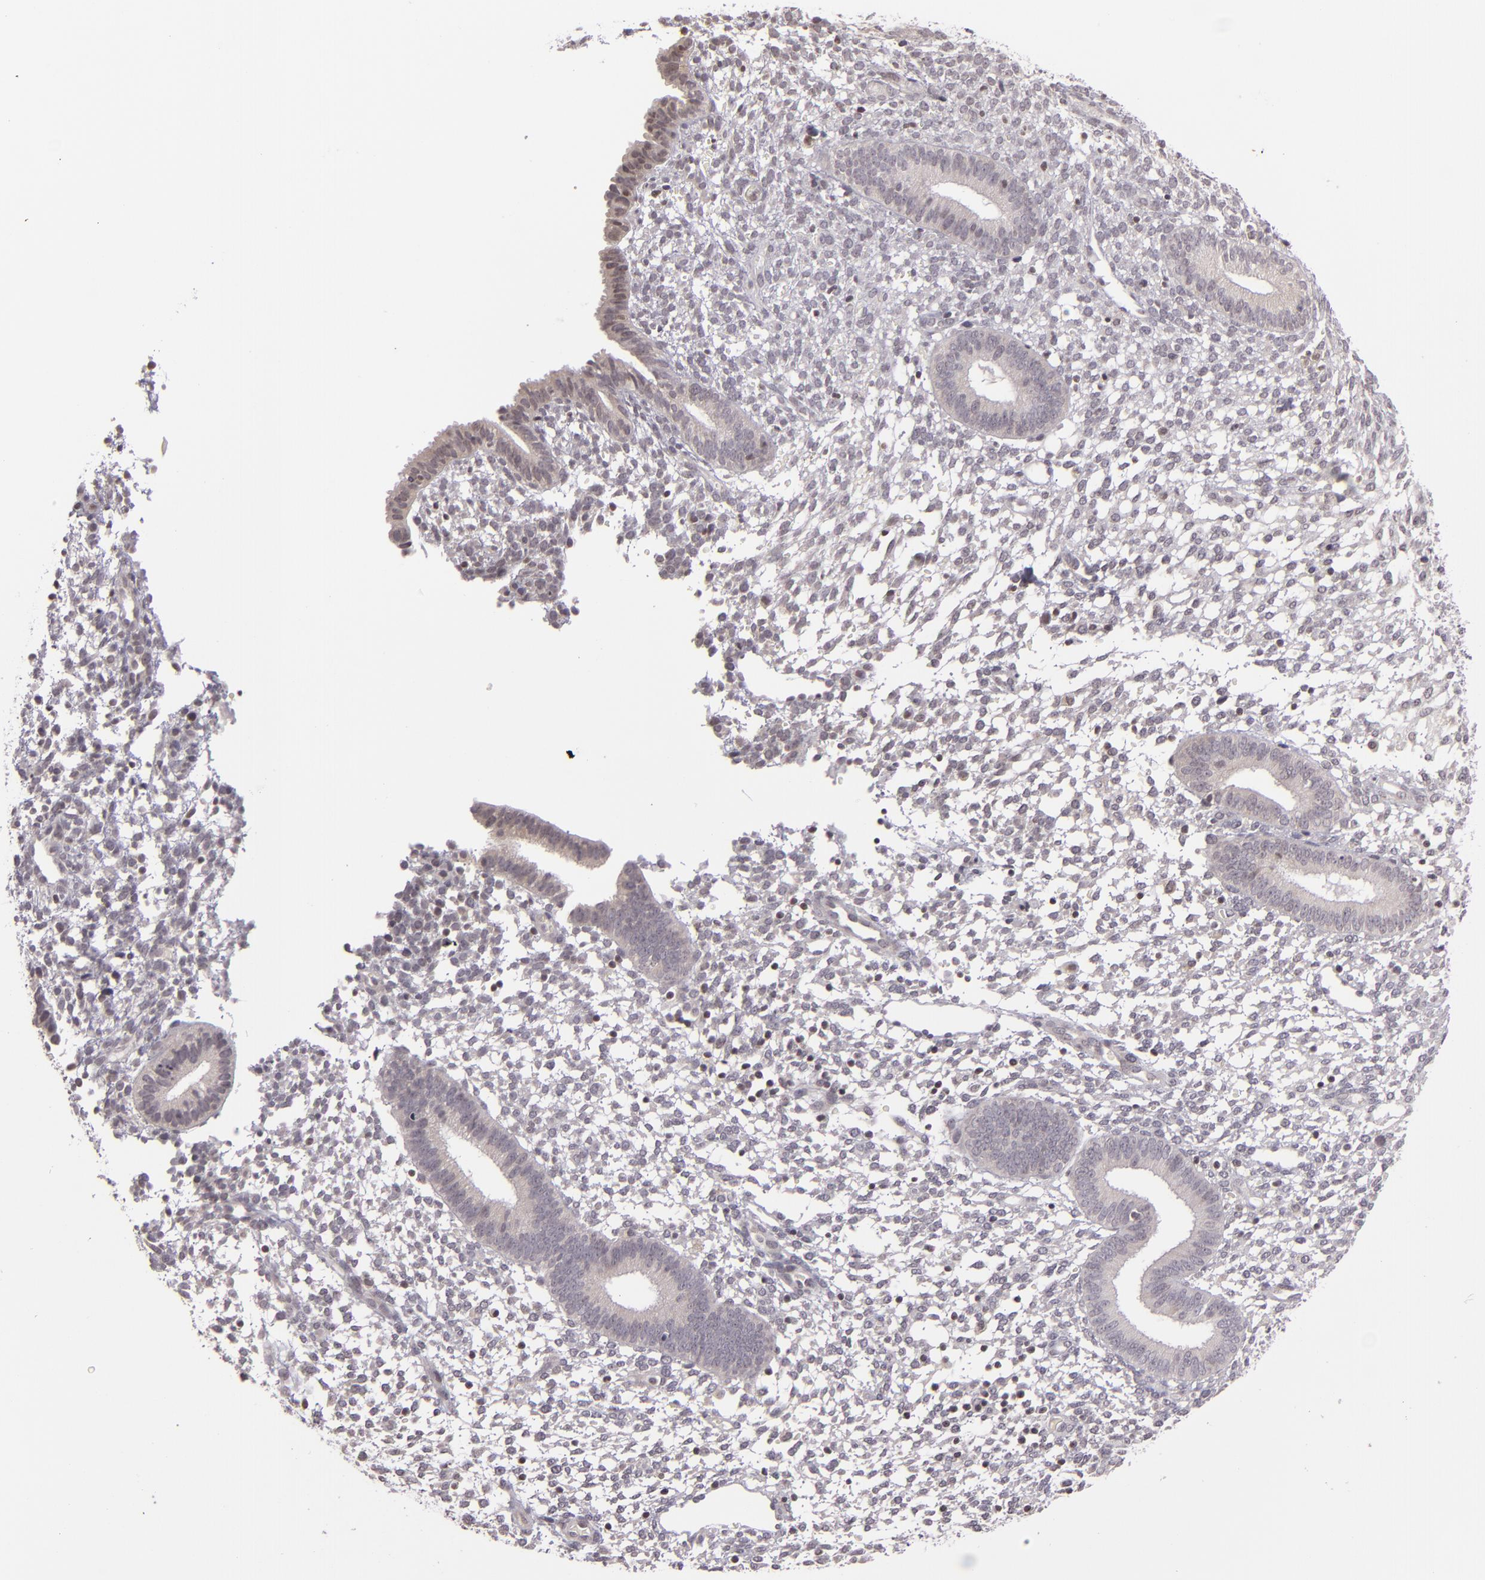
{"staining": {"intensity": "negative", "quantity": "none", "location": "none"}, "tissue": "endometrium", "cell_type": "Cells in endometrial stroma", "image_type": "normal", "snomed": [{"axis": "morphology", "description": "Normal tissue, NOS"}, {"axis": "topography", "description": "Endometrium"}], "caption": "This is an immunohistochemistry (IHC) histopathology image of unremarkable endometrium. There is no staining in cells in endometrial stroma.", "gene": "AKAP6", "patient": {"sex": "female", "age": 35}}